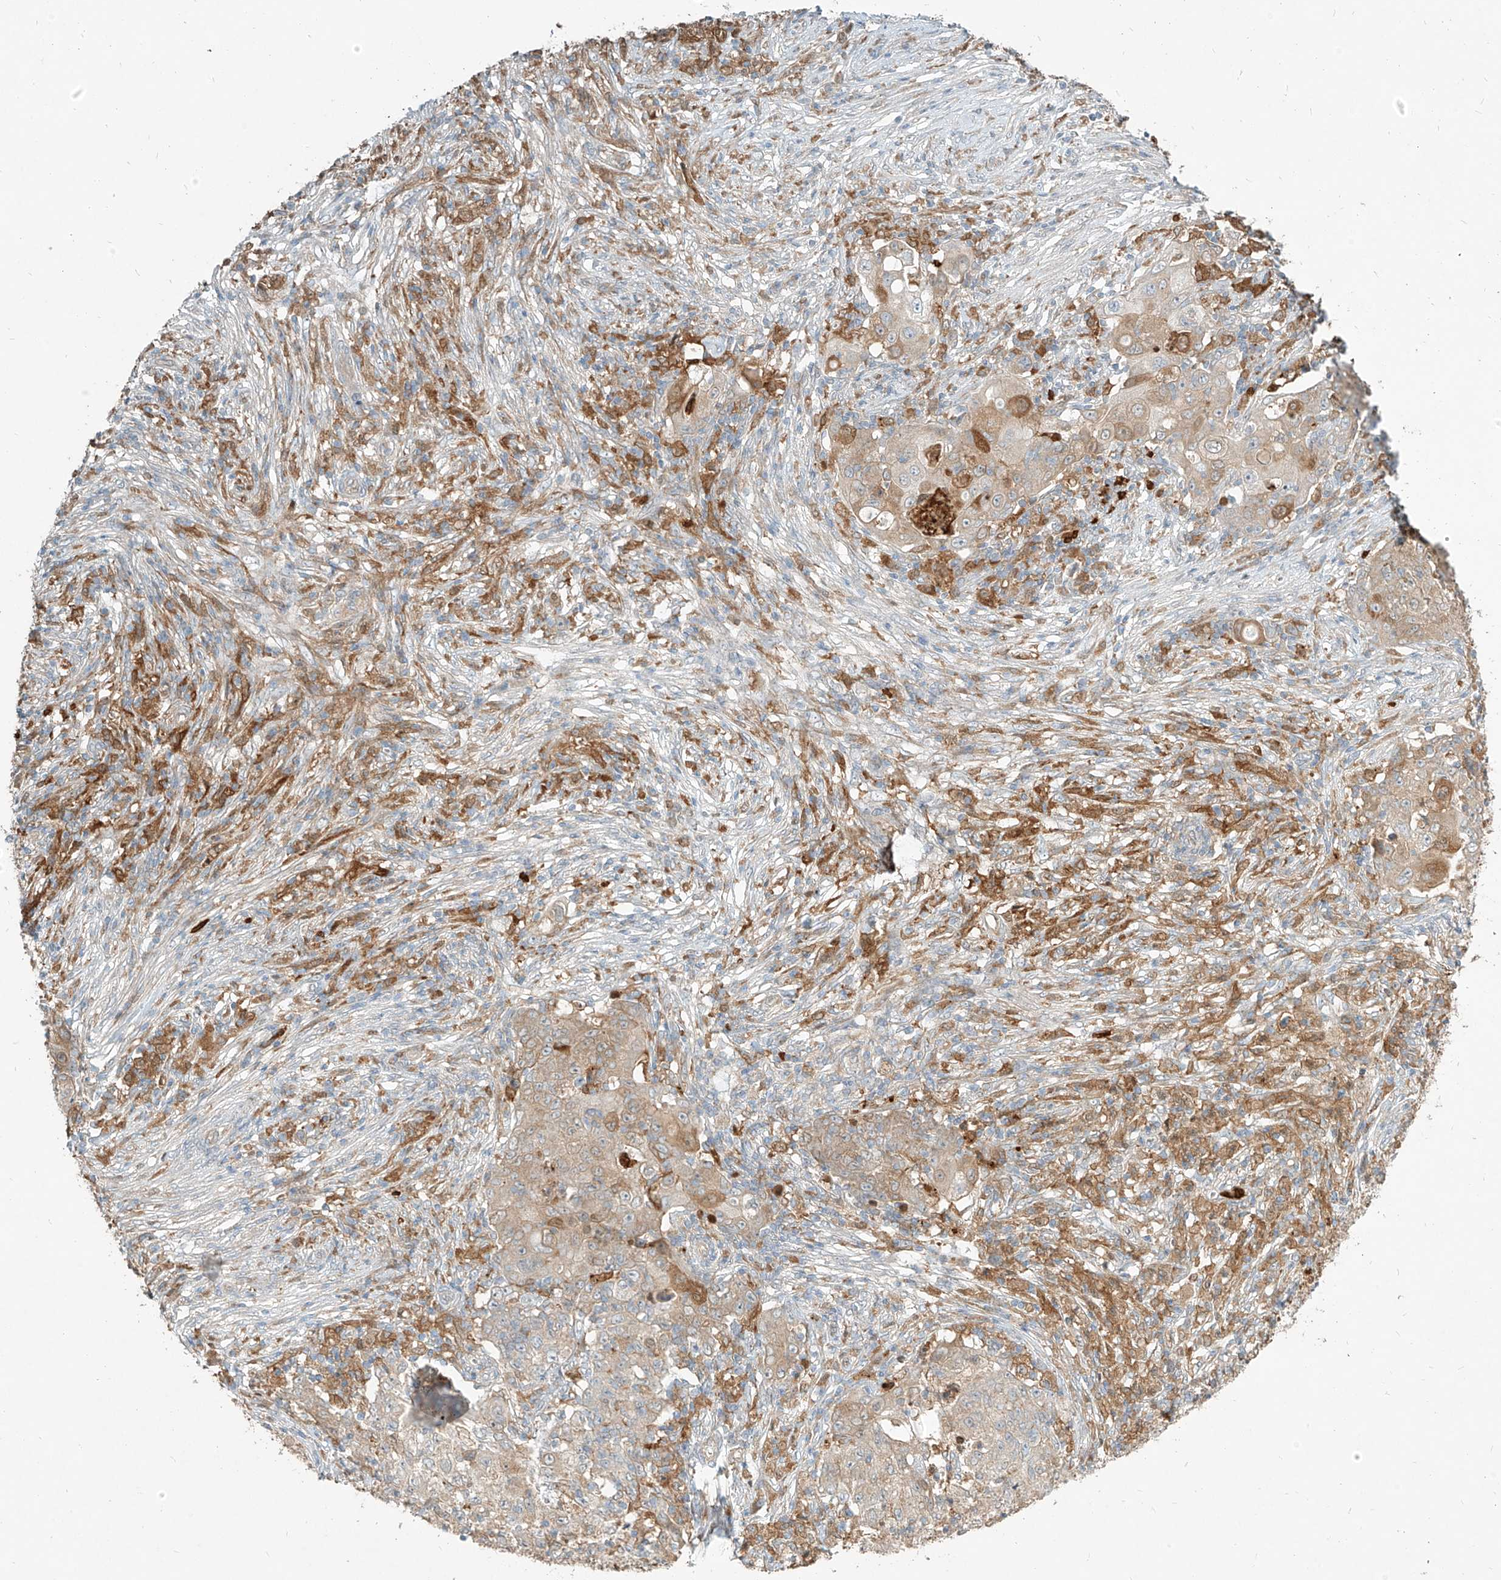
{"staining": {"intensity": "weak", "quantity": ">75%", "location": "cytoplasmic/membranous"}, "tissue": "ovarian cancer", "cell_type": "Tumor cells", "image_type": "cancer", "snomed": [{"axis": "morphology", "description": "Carcinoma, endometroid"}, {"axis": "topography", "description": "Ovary"}], "caption": "Endometroid carcinoma (ovarian) stained with a protein marker exhibits weak staining in tumor cells.", "gene": "PGD", "patient": {"sex": "female", "age": 42}}